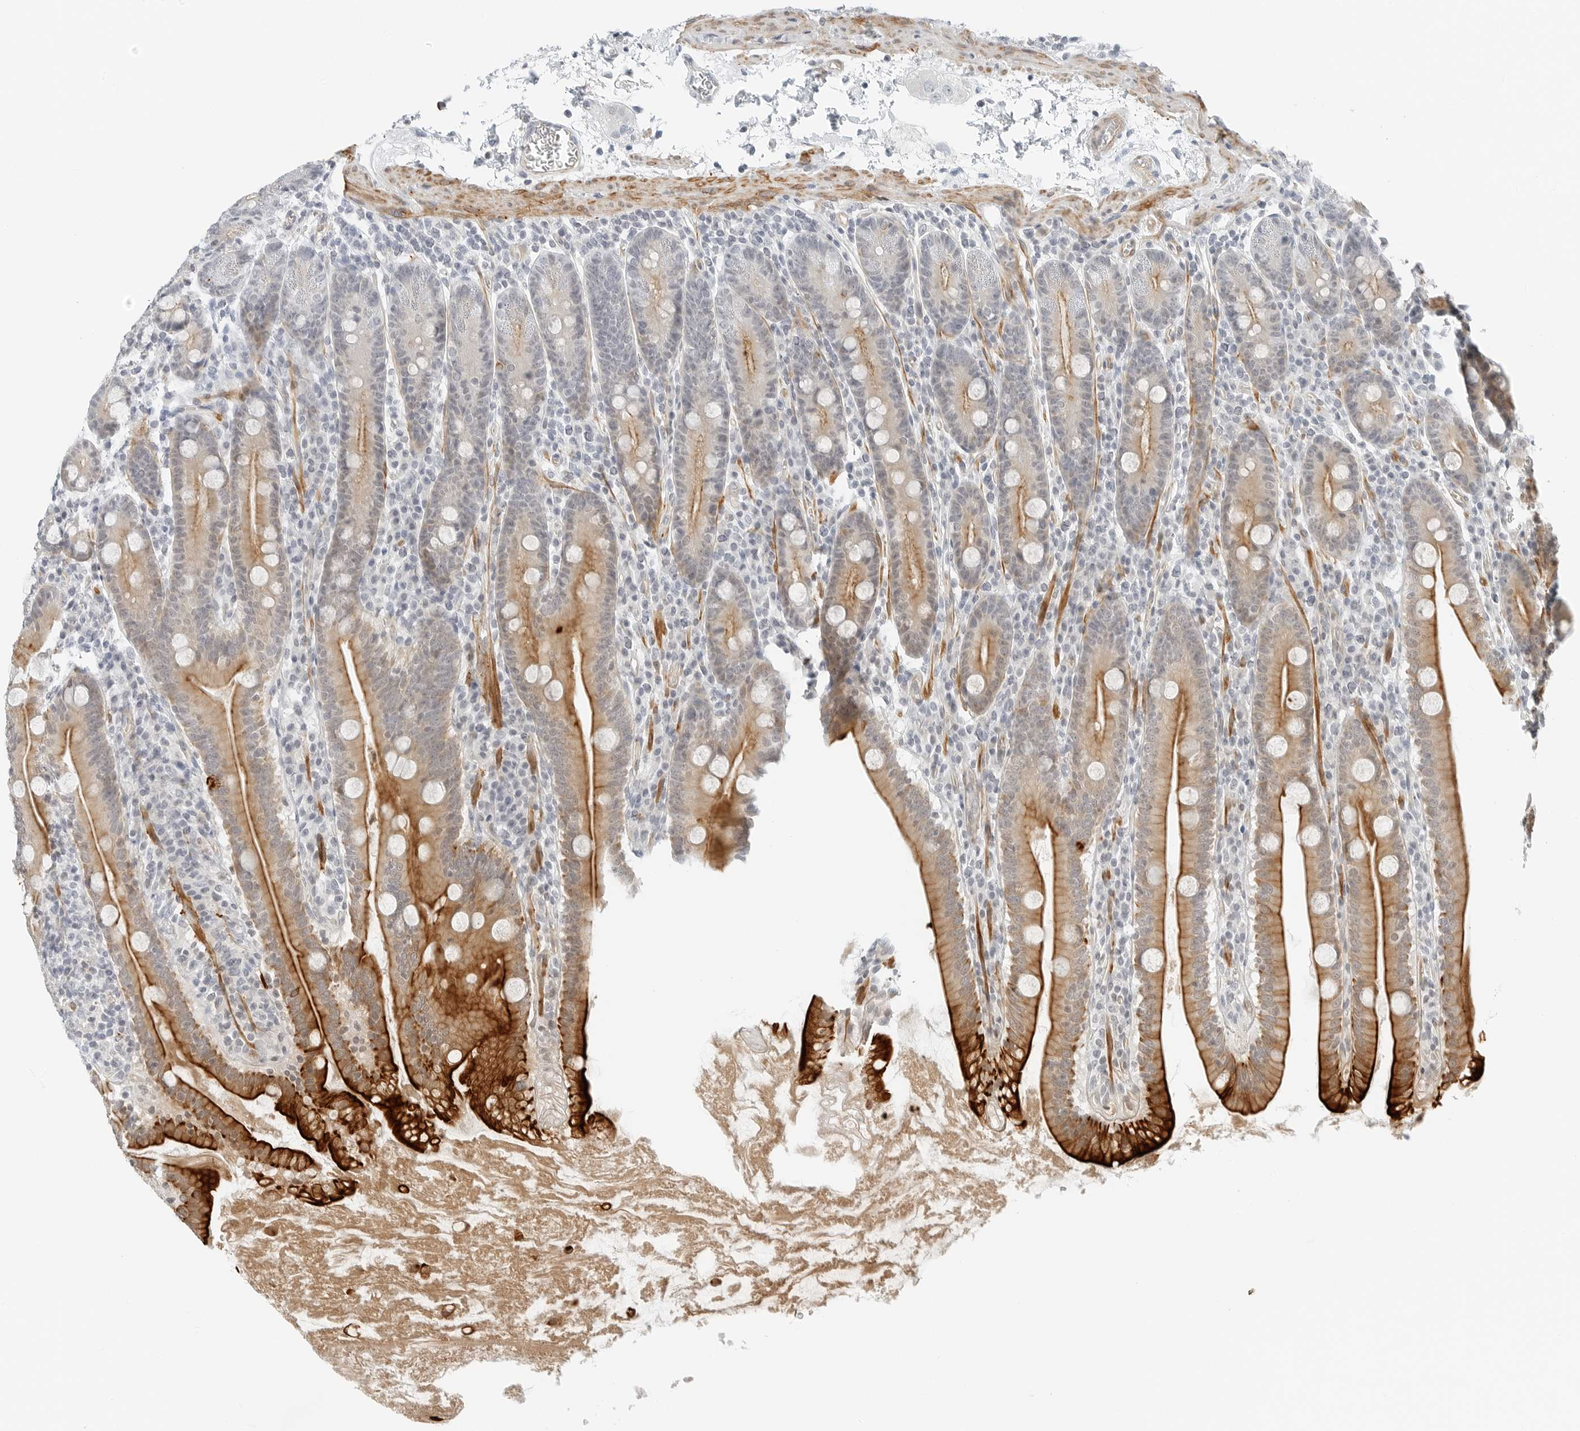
{"staining": {"intensity": "strong", "quantity": "25%-75%", "location": "cytoplasmic/membranous"}, "tissue": "duodenum", "cell_type": "Glandular cells", "image_type": "normal", "snomed": [{"axis": "morphology", "description": "Normal tissue, NOS"}, {"axis": "topography", "description": "Duodenum"}], "caption": "About 25%-75% of glandular cells in benign human duodenum reveal strong cytoplasmic/membranous protein positivity as visualized by brown immunohistochemical staining.", "gene": "IQCC", "patient": {"sex": "male", "age": 35}}